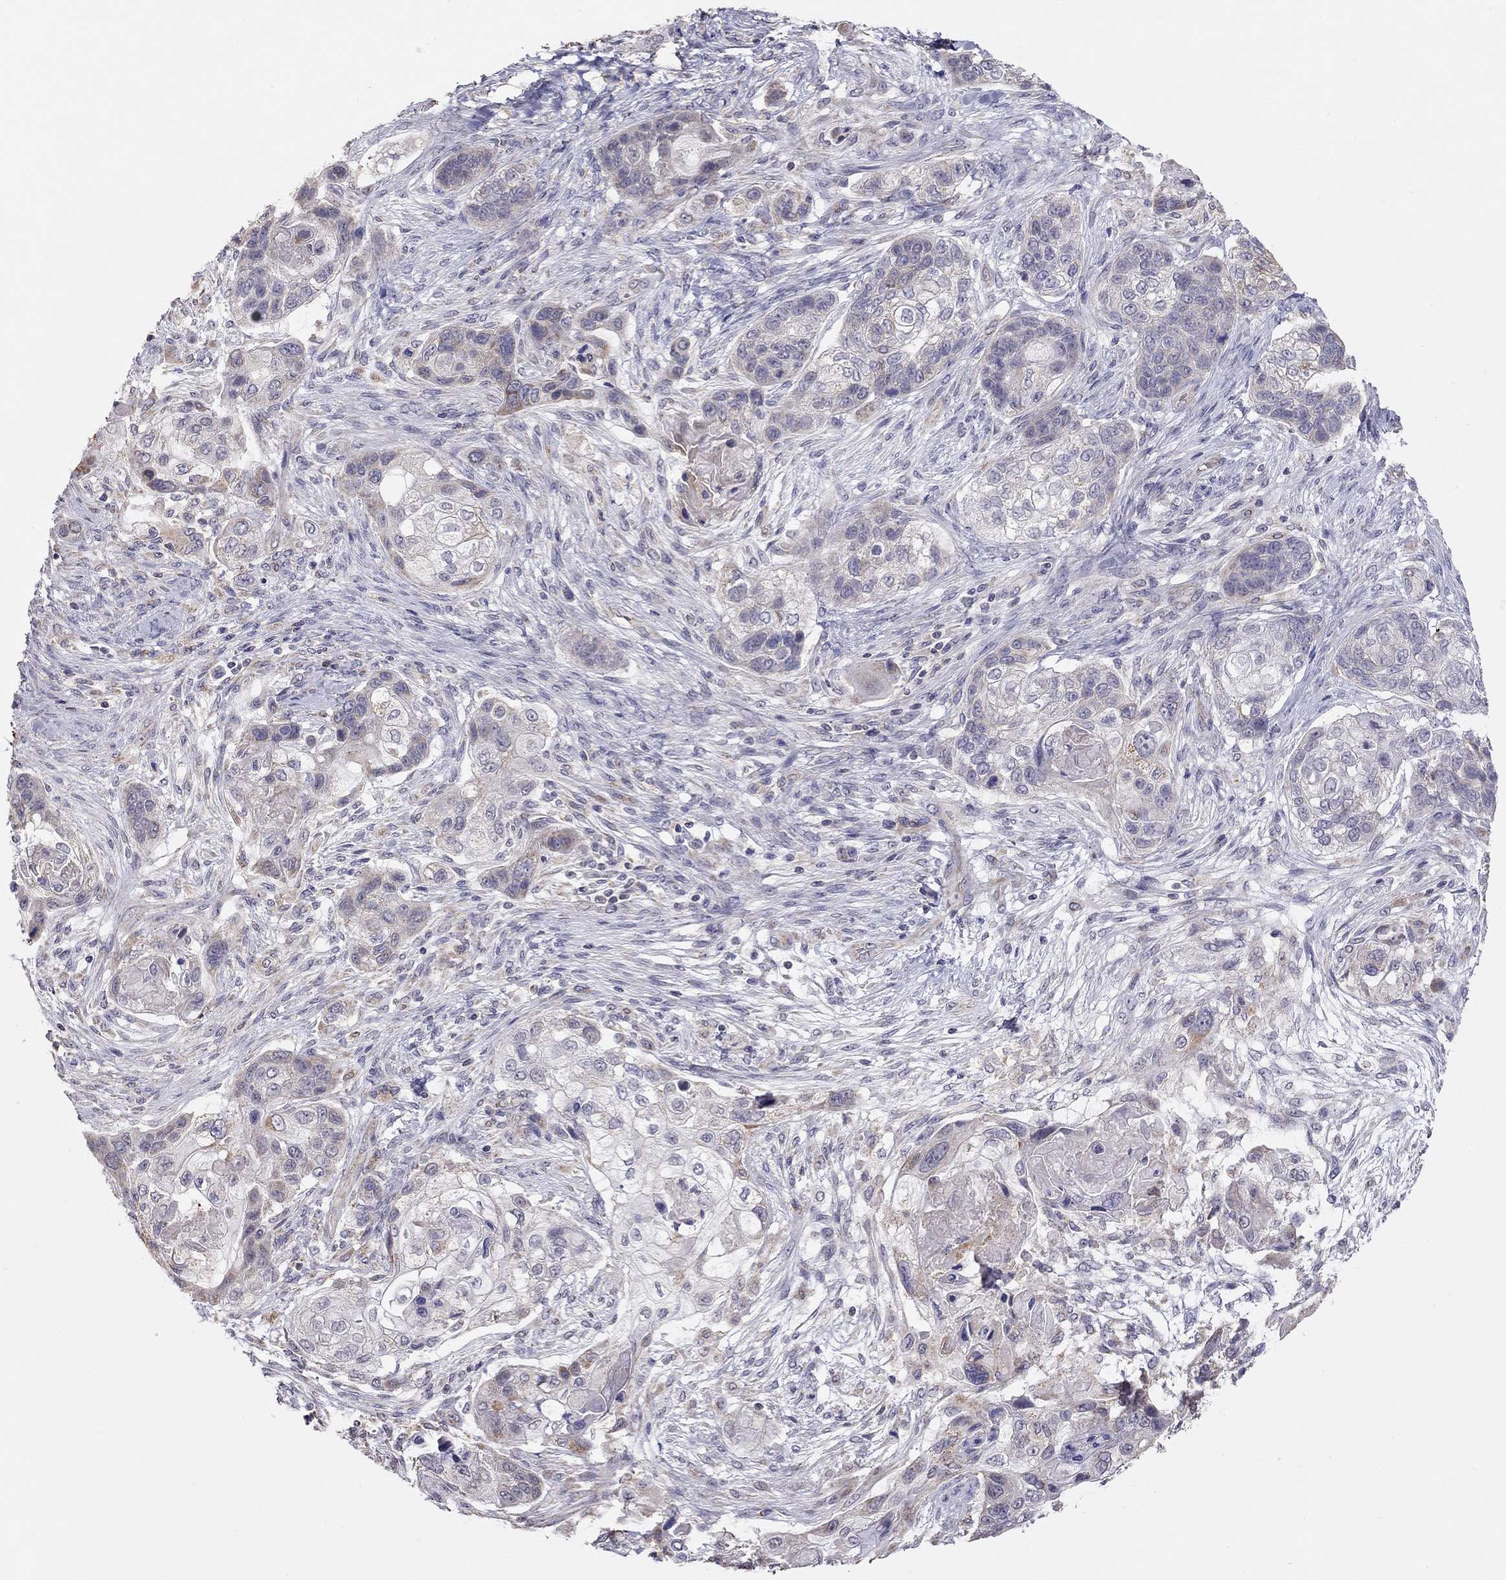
{"staining": {"intensity": "weak", "quantity": "25%-75%", "location": "cytoplasmic/membranous"}, "tissue": "lung cancer", "cell_type": "Tumor cells", "image_type": "cancer", "snomed": [{"axis": "morphology", "description": "Squamous cell carcinoma, NOS"}, {"axis": "topography", "description": "Lung"}], "caption": "IHC image of neoplastic tissue: lung squamous cell carcinoma stained using IHC shows low levels of weak protein expression localized specifically in the cytoplasmic/membranous of tumor cells, appearing as a cytoplasmic/membranous brown color.", "gene": "LRIT3", "patient": {"sex": "male", "age": 69}}